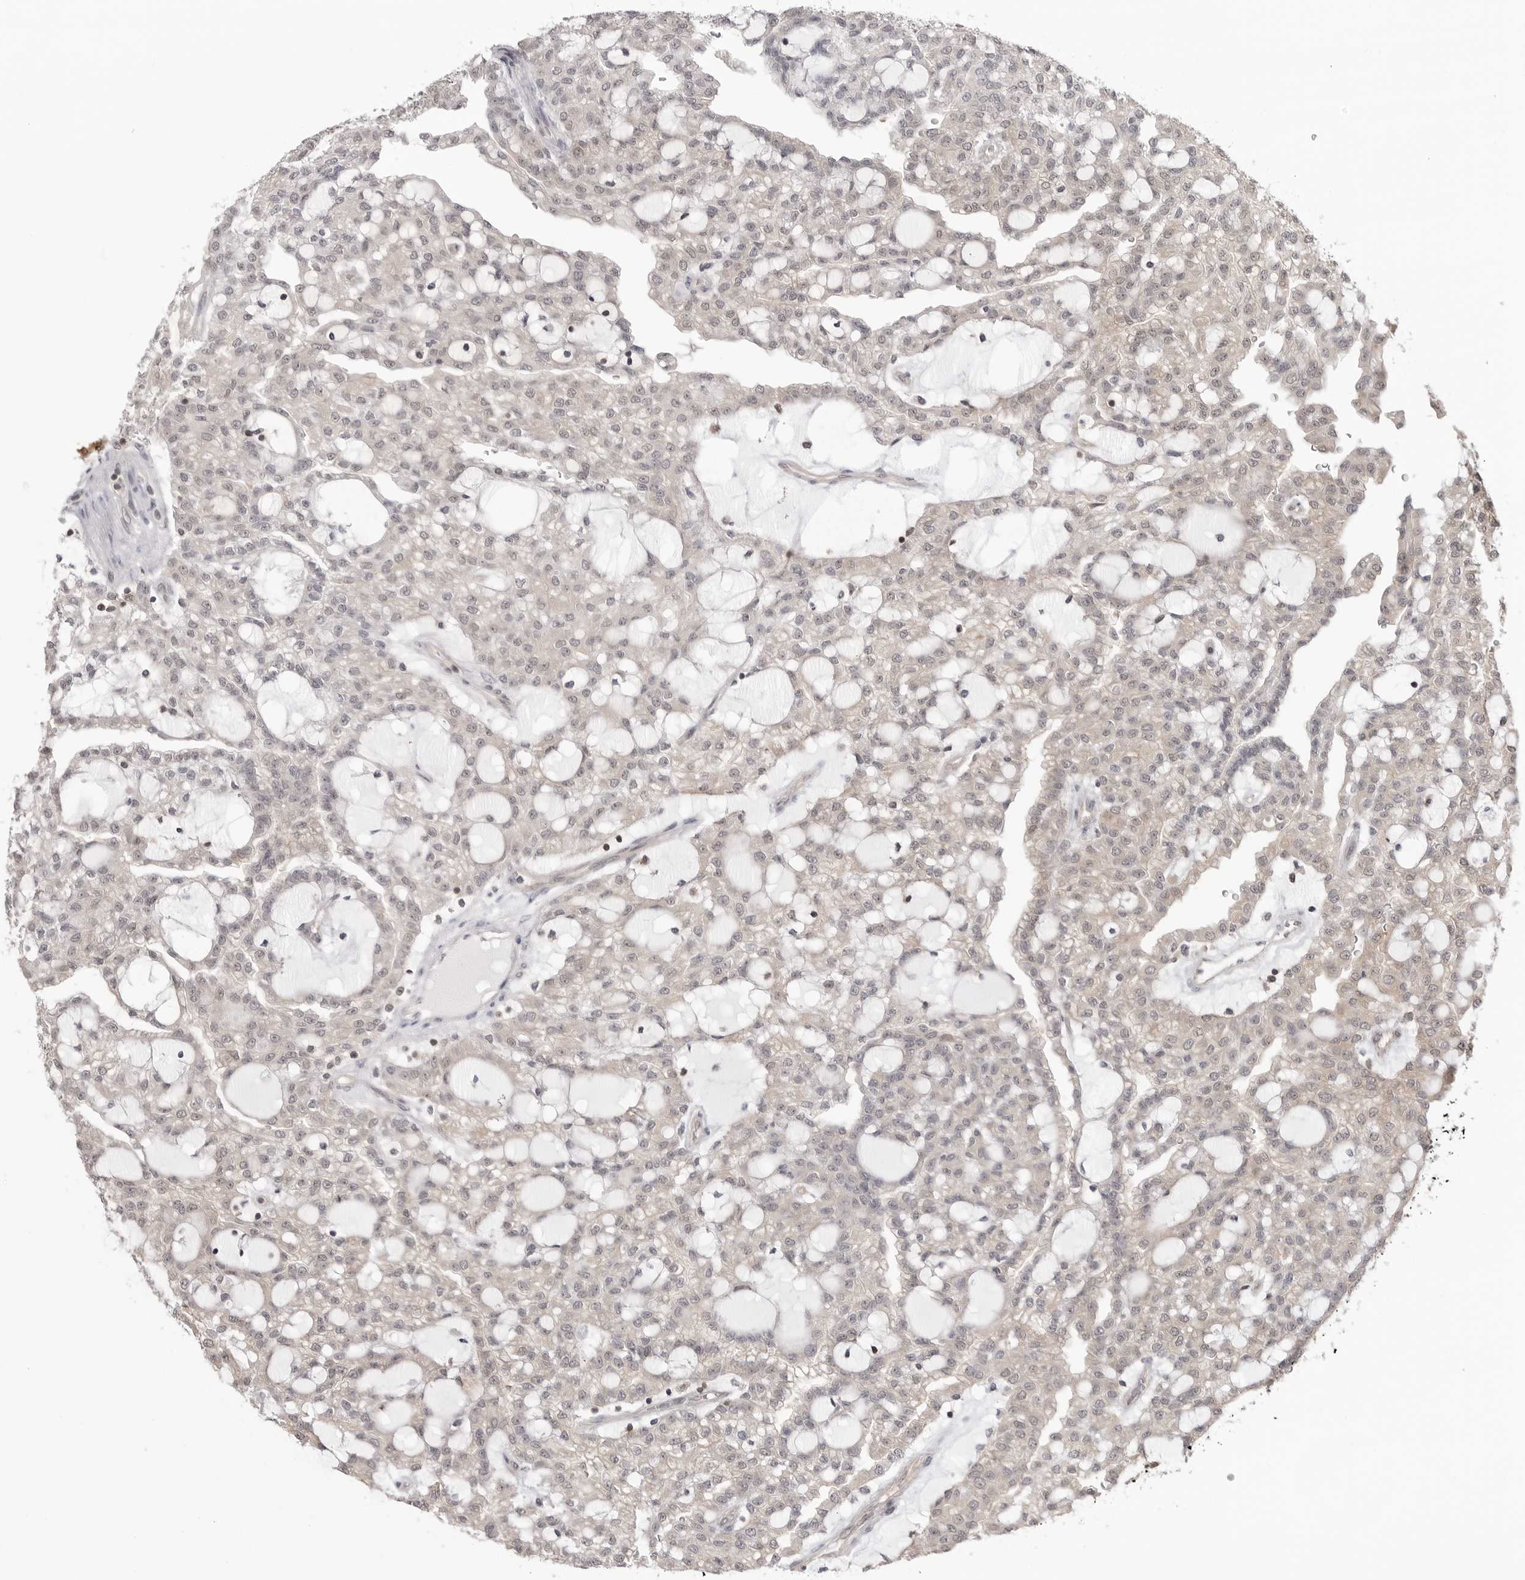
{"staining": {"intensity": "weak", "quantity": "<25%", "location": "nuclear"}, "tissue": "renal cancer", "cell_type": "Tumor cells", "image_type": "cancer", "snomed": [{"axis": "morphology", "description": "Adenocarcinoma, NOS"}, {"axis": "topography", "description": "Kidney"}], "caption": "Immunohistochemical staining of adenocarcinoma (renal) exhibits no significant positivity in tumor cells. (Stains: DAB (3,3'-diaminobenzidine) immunohistochemistry (IHC) with hematoxylin counter stain, Microscopy: brightfield microscopy at high magnification).", "gene": "YWHAG", "patient": {"sex": "male", "age": 63}}